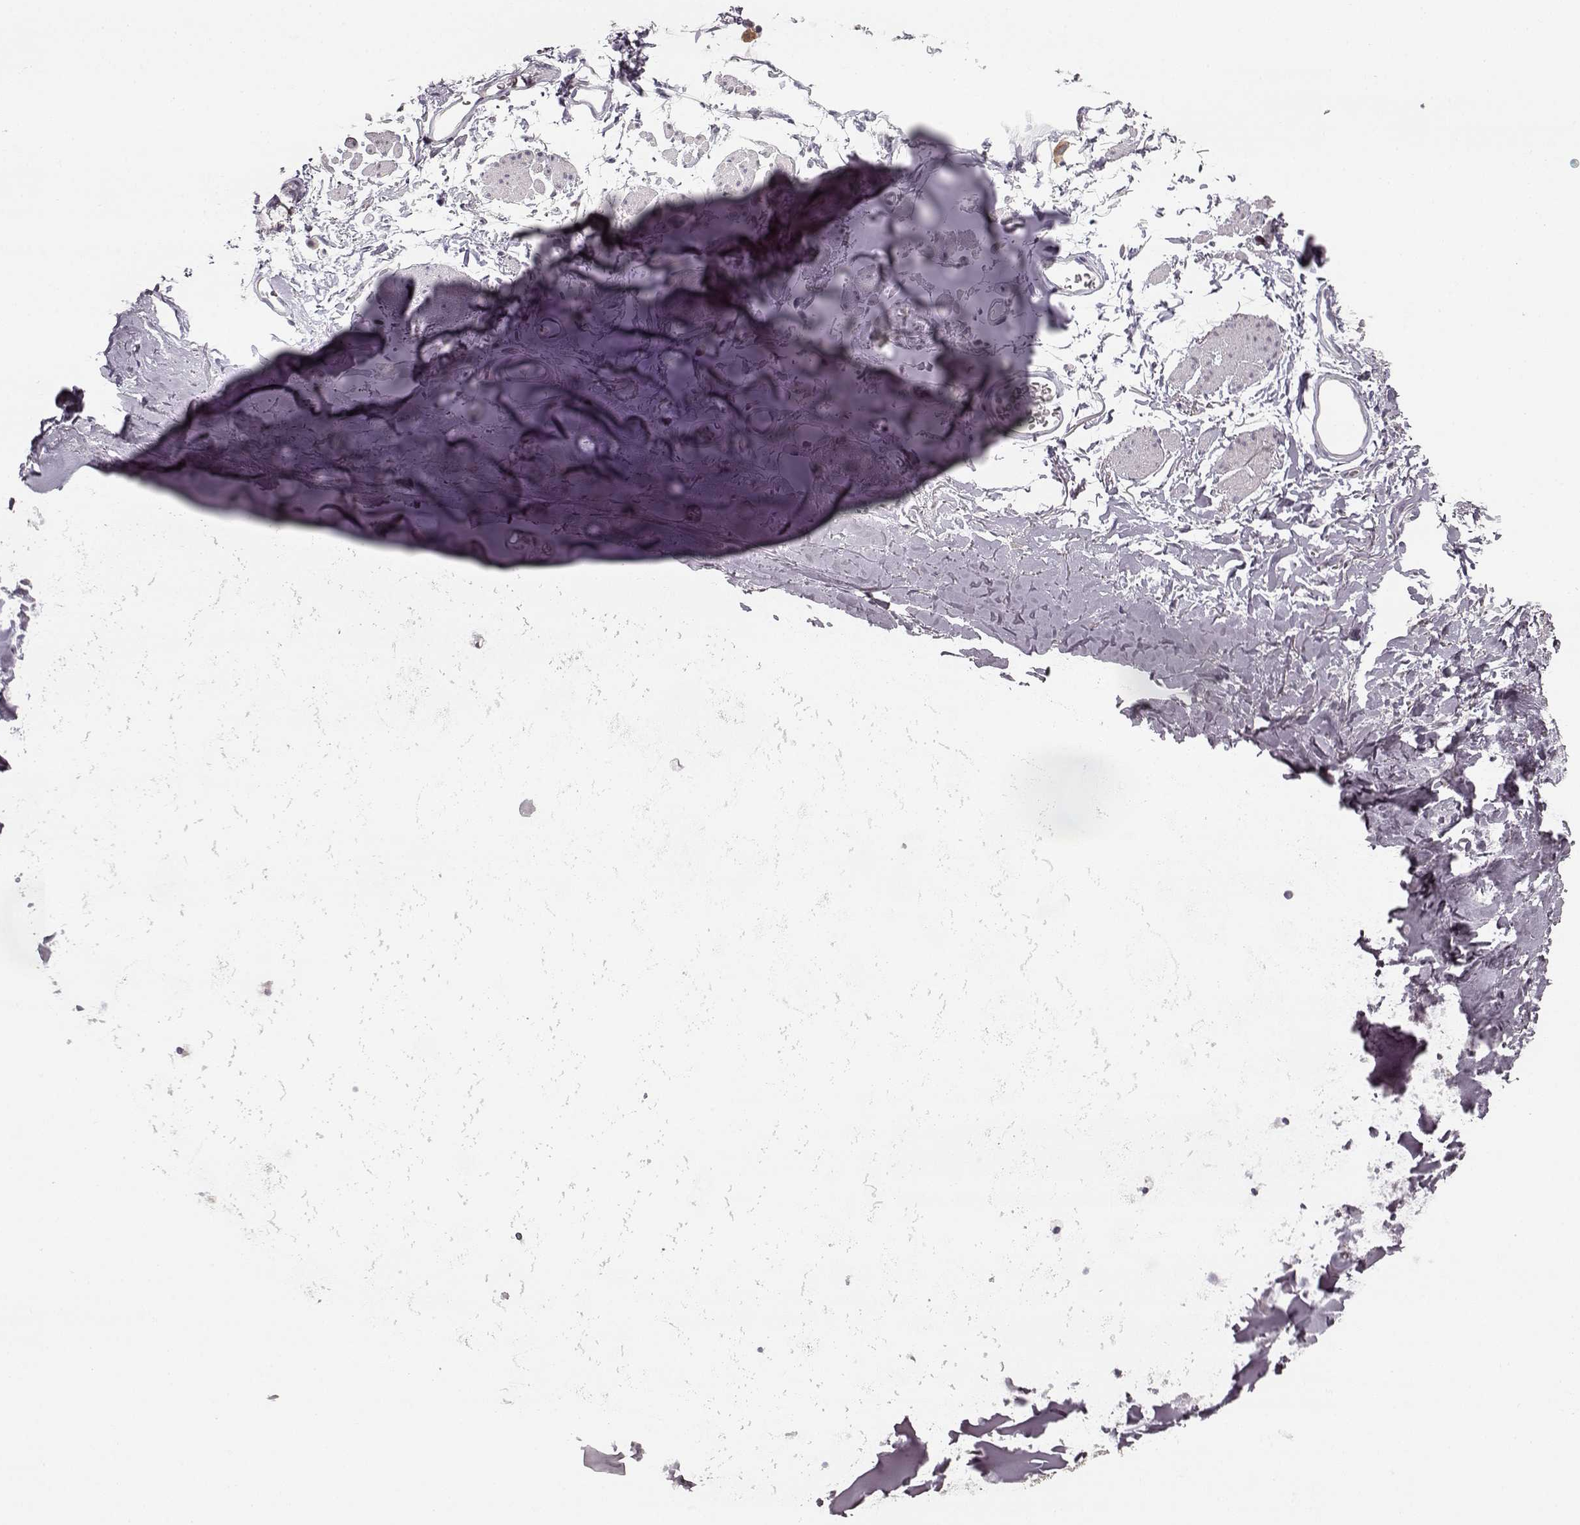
{"staining": {"intensity": "negative", "quantity": "none", "location": "none"}, "tissue": "adipose tissue", "cell_type": "Adipocytes", "image_type": "normal", "snomed": [{"axis": "morphology", "description": "Normal tissue, NOS"}, {"axis": "topography", "description": "Cartilage tissue"}, {"axis": "topography", "description": "Bronchus"}], "caption": "Human adipose tissue stained for a protein using immunohistochemistry (IHC) demonstrates no expression in adipocytes.", "gene": "HMMR", "patient": {"sex": "female", "age": 79}}